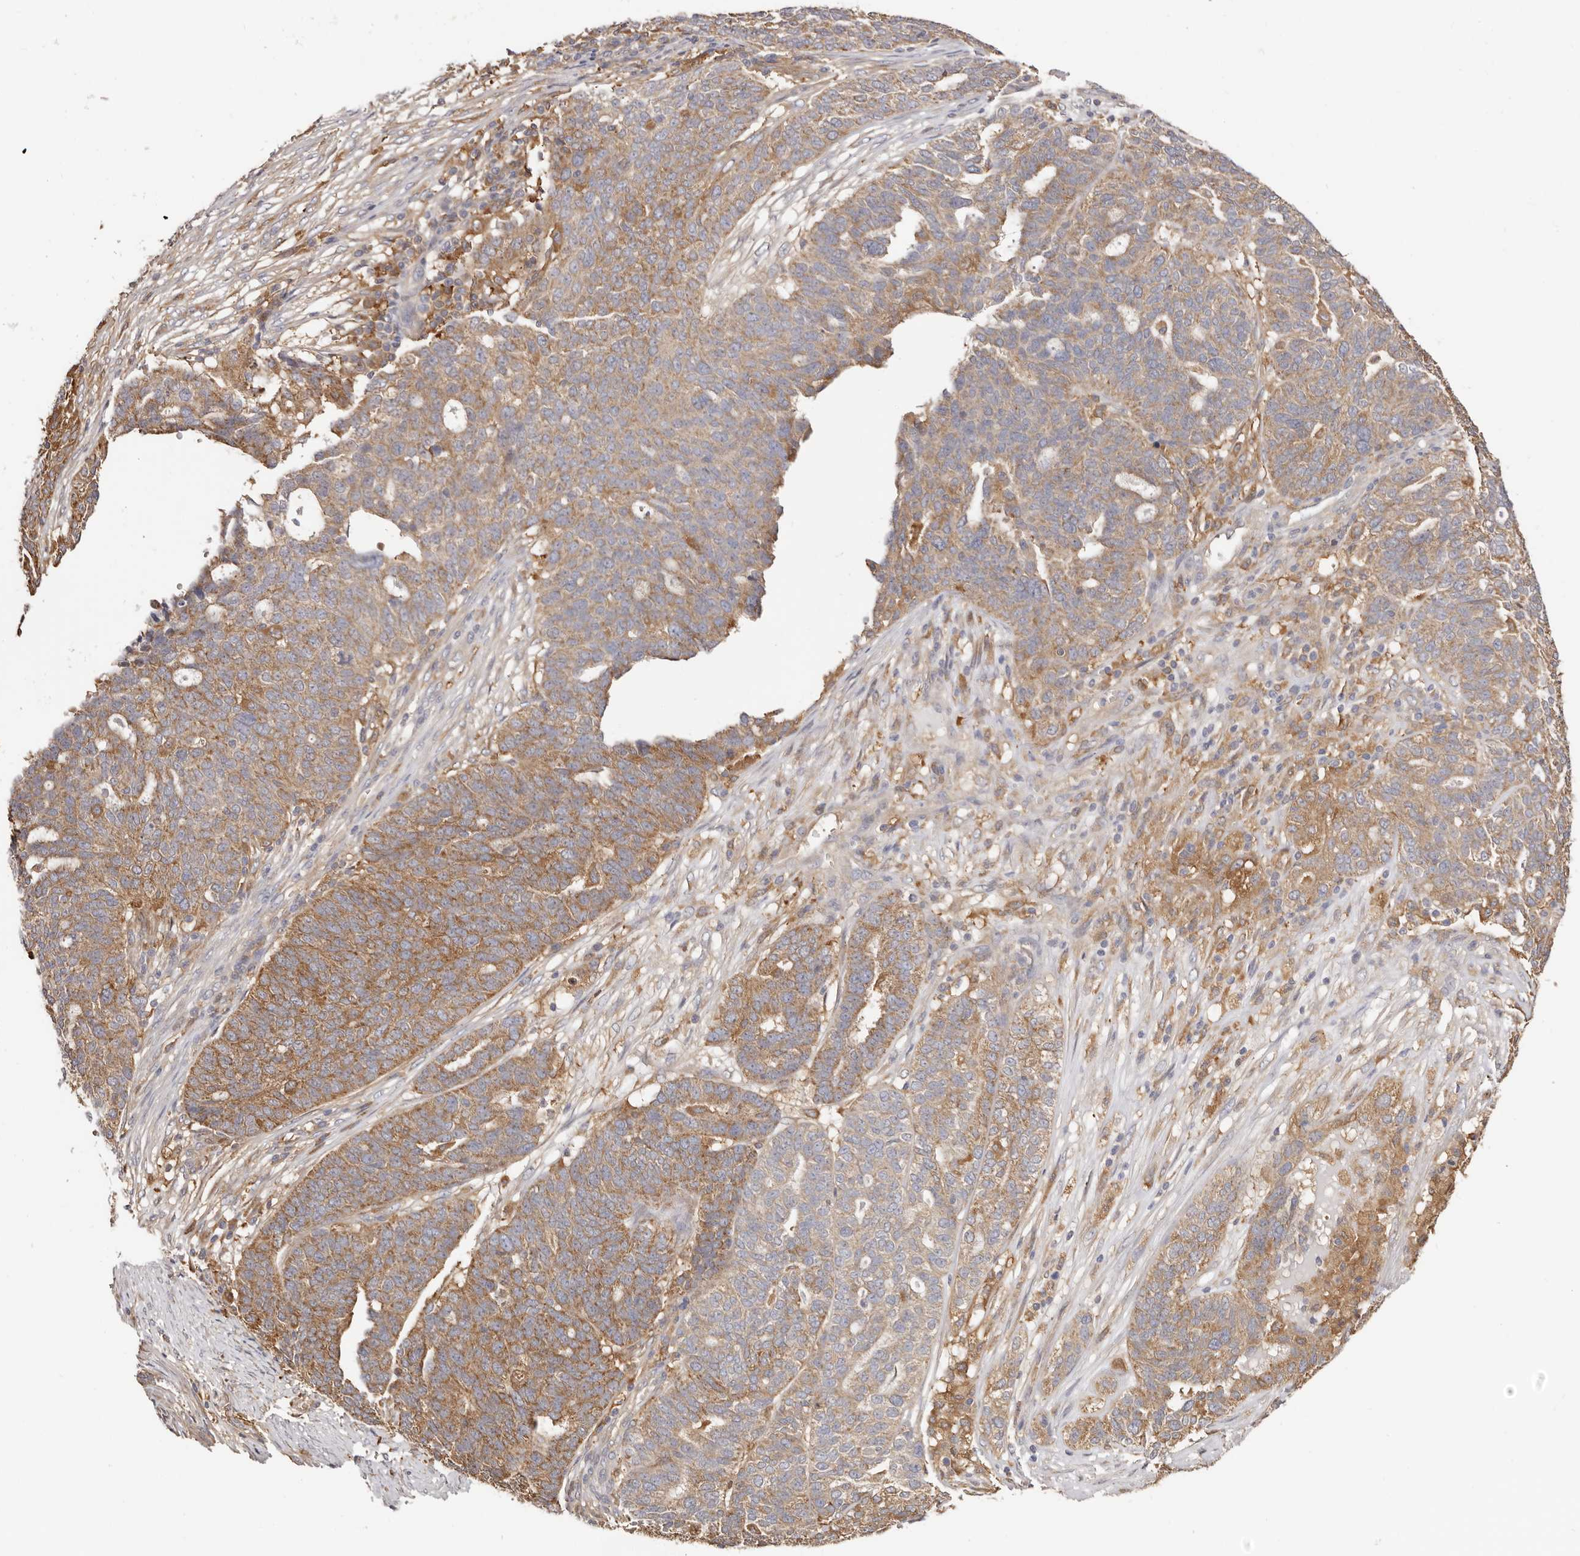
{"staining": {"intensity": "moderate", "quantity": ">75%", "location": "cytoplasmic/membranous"}, "tissue": "ovarian cancer", "cell_type": "Tumor cells", "image_type": "cancer", "snomed": [{"axis": "morphology", "description": "Cystadenocarcinoma, serous, NOS"}, {"axis": "topography", "description": "Ovary"}], "caption": "This micrograph shows serous cystadenocarcinoma (ovarian) stained with IHC to label a protein in brown. The cytoplasmic/membranous of tumor cells show moderate positivity for the protein. Nuclei are counter-stained blue.", "gene": "LAP3", "patient": {"sex": "female", "age": 59}}